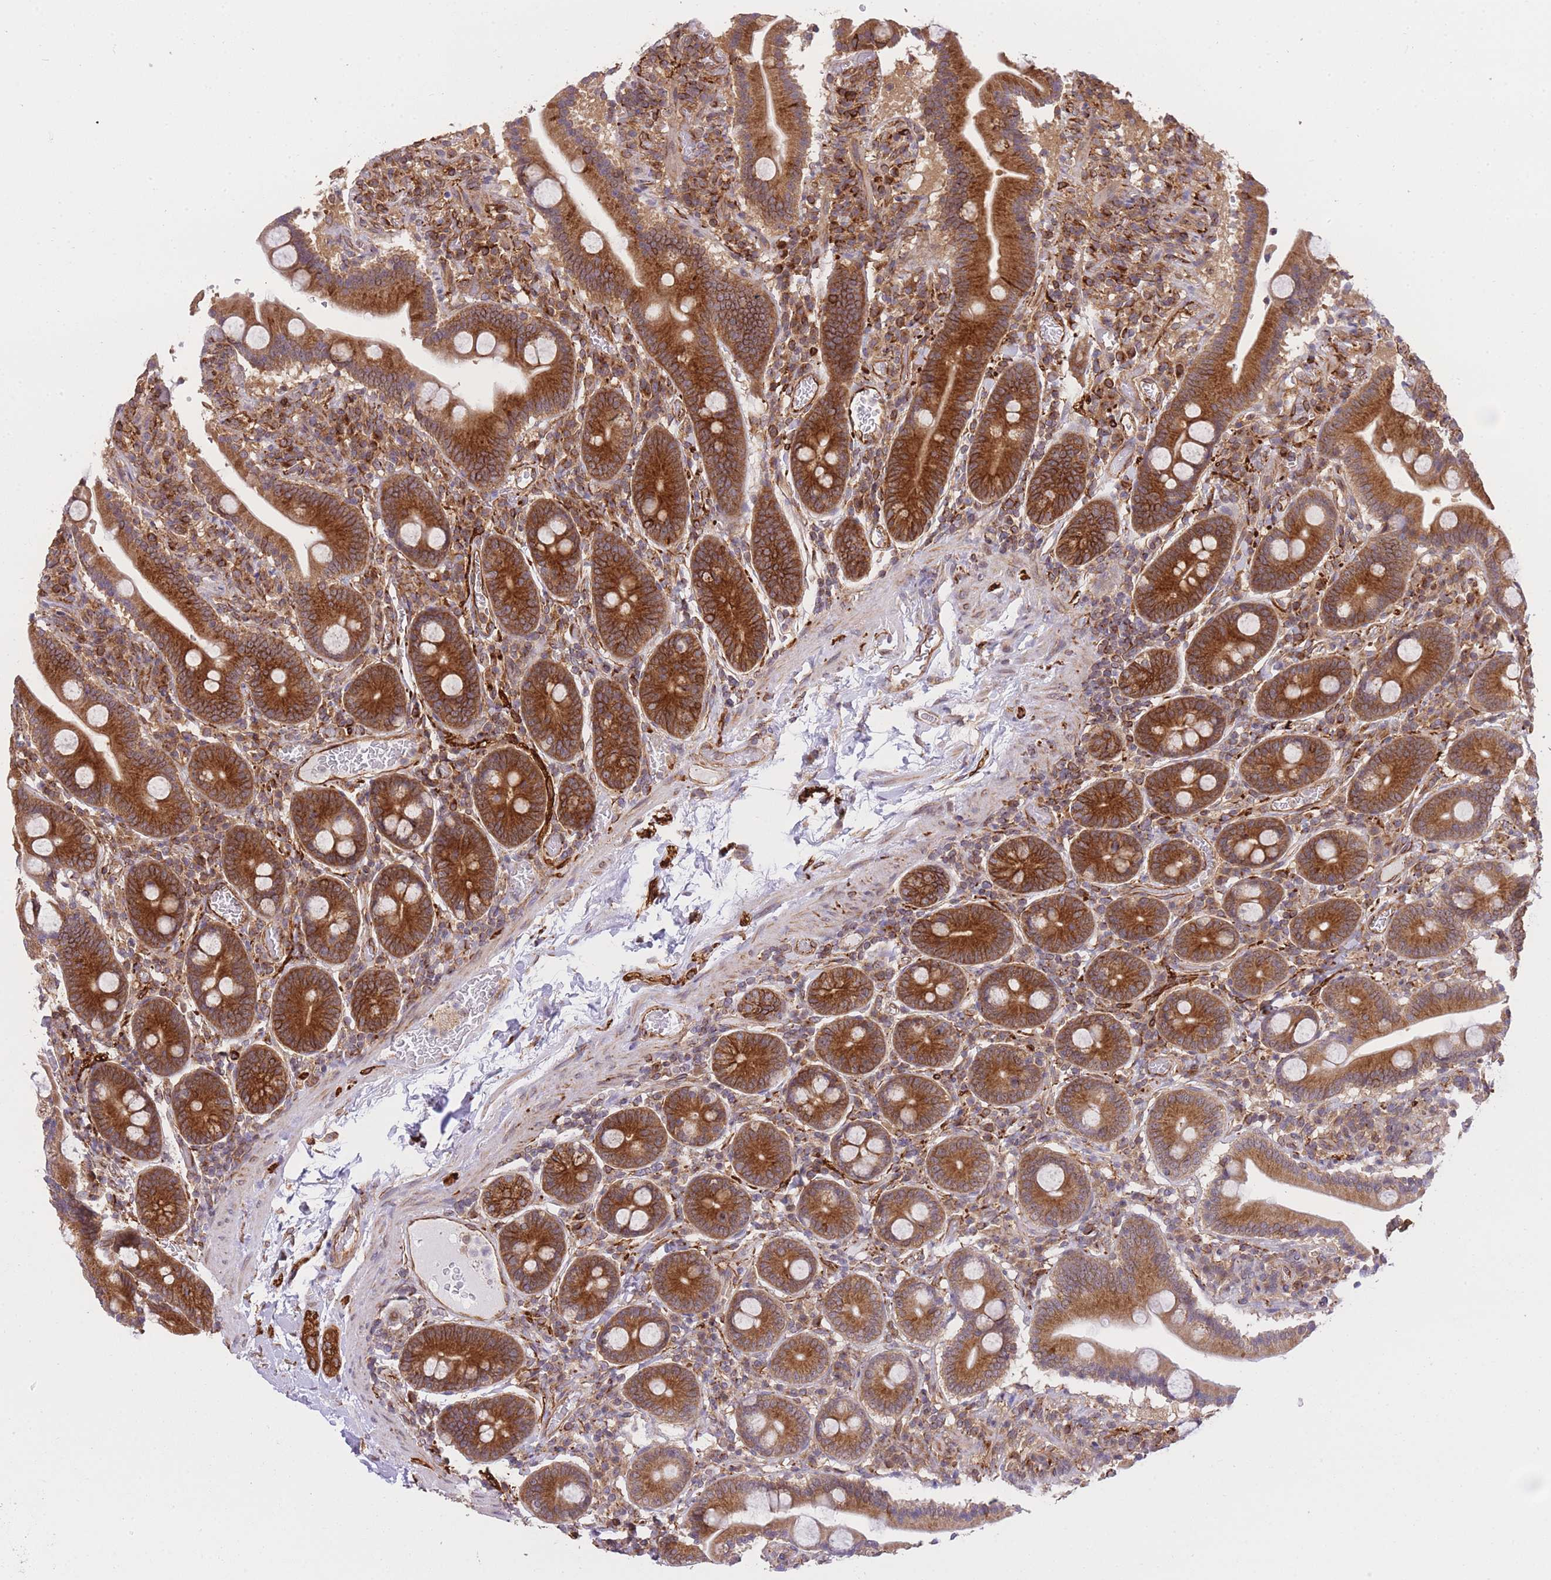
{"staining": {"intensity": "strong", "quantity": ">75%", "location": "cytoplasmic/membranous"}, "tissue": "duodenum", "cell_type": "Glandular cells", "image_type": "normal", "snomed": [{"axis": "morphology", "description": "Normal tissue, NOS"}, {"axis": "topography", "description": "Duodenum"}], "caption": "Human duodenum stained with a brown dye displays strong cytoplasmic/membranous positive expression in approximately >75% of glandular cells.", "gene": "EXOSC8", "patient": {"sex": "male", "age": 55}}